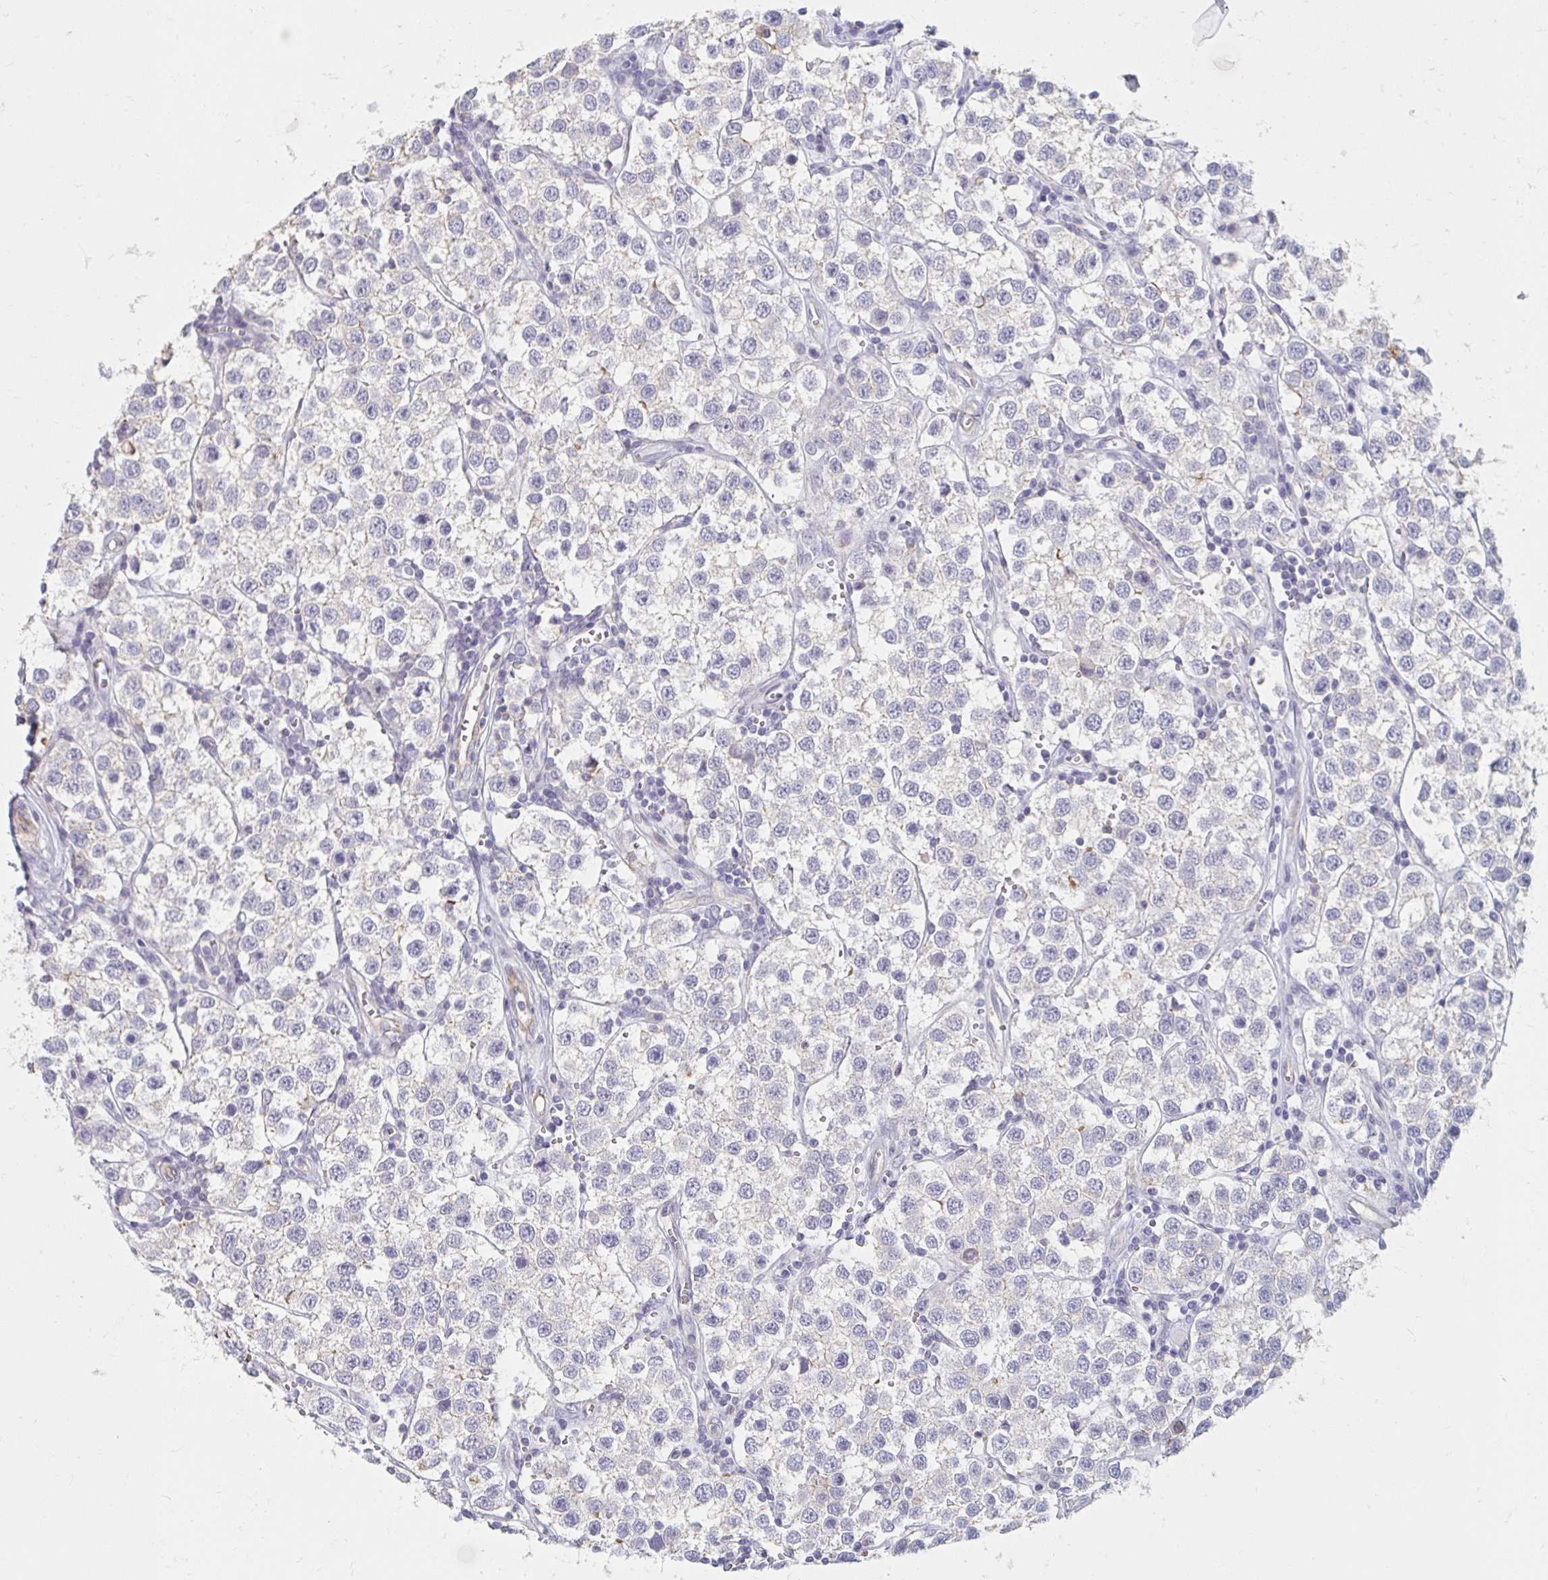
{"staining": {"intensity": "negative", "quantity": "none", "location": "none"}, "tissue": "testis cancer", "cell_type": "Tumor cells", "image_type": "cancer", "snomed": [{"axis": "morphology", "description": "Seminoma, NOS"}, {"axis": "topography", "description": "Testis"}], "caption": "DAB immunohistochemical staining of human testis cancer reveals no significant staining in tumor cells.", "gene": "MYLK2", "patient": {"sex": "male", "age": 34}}